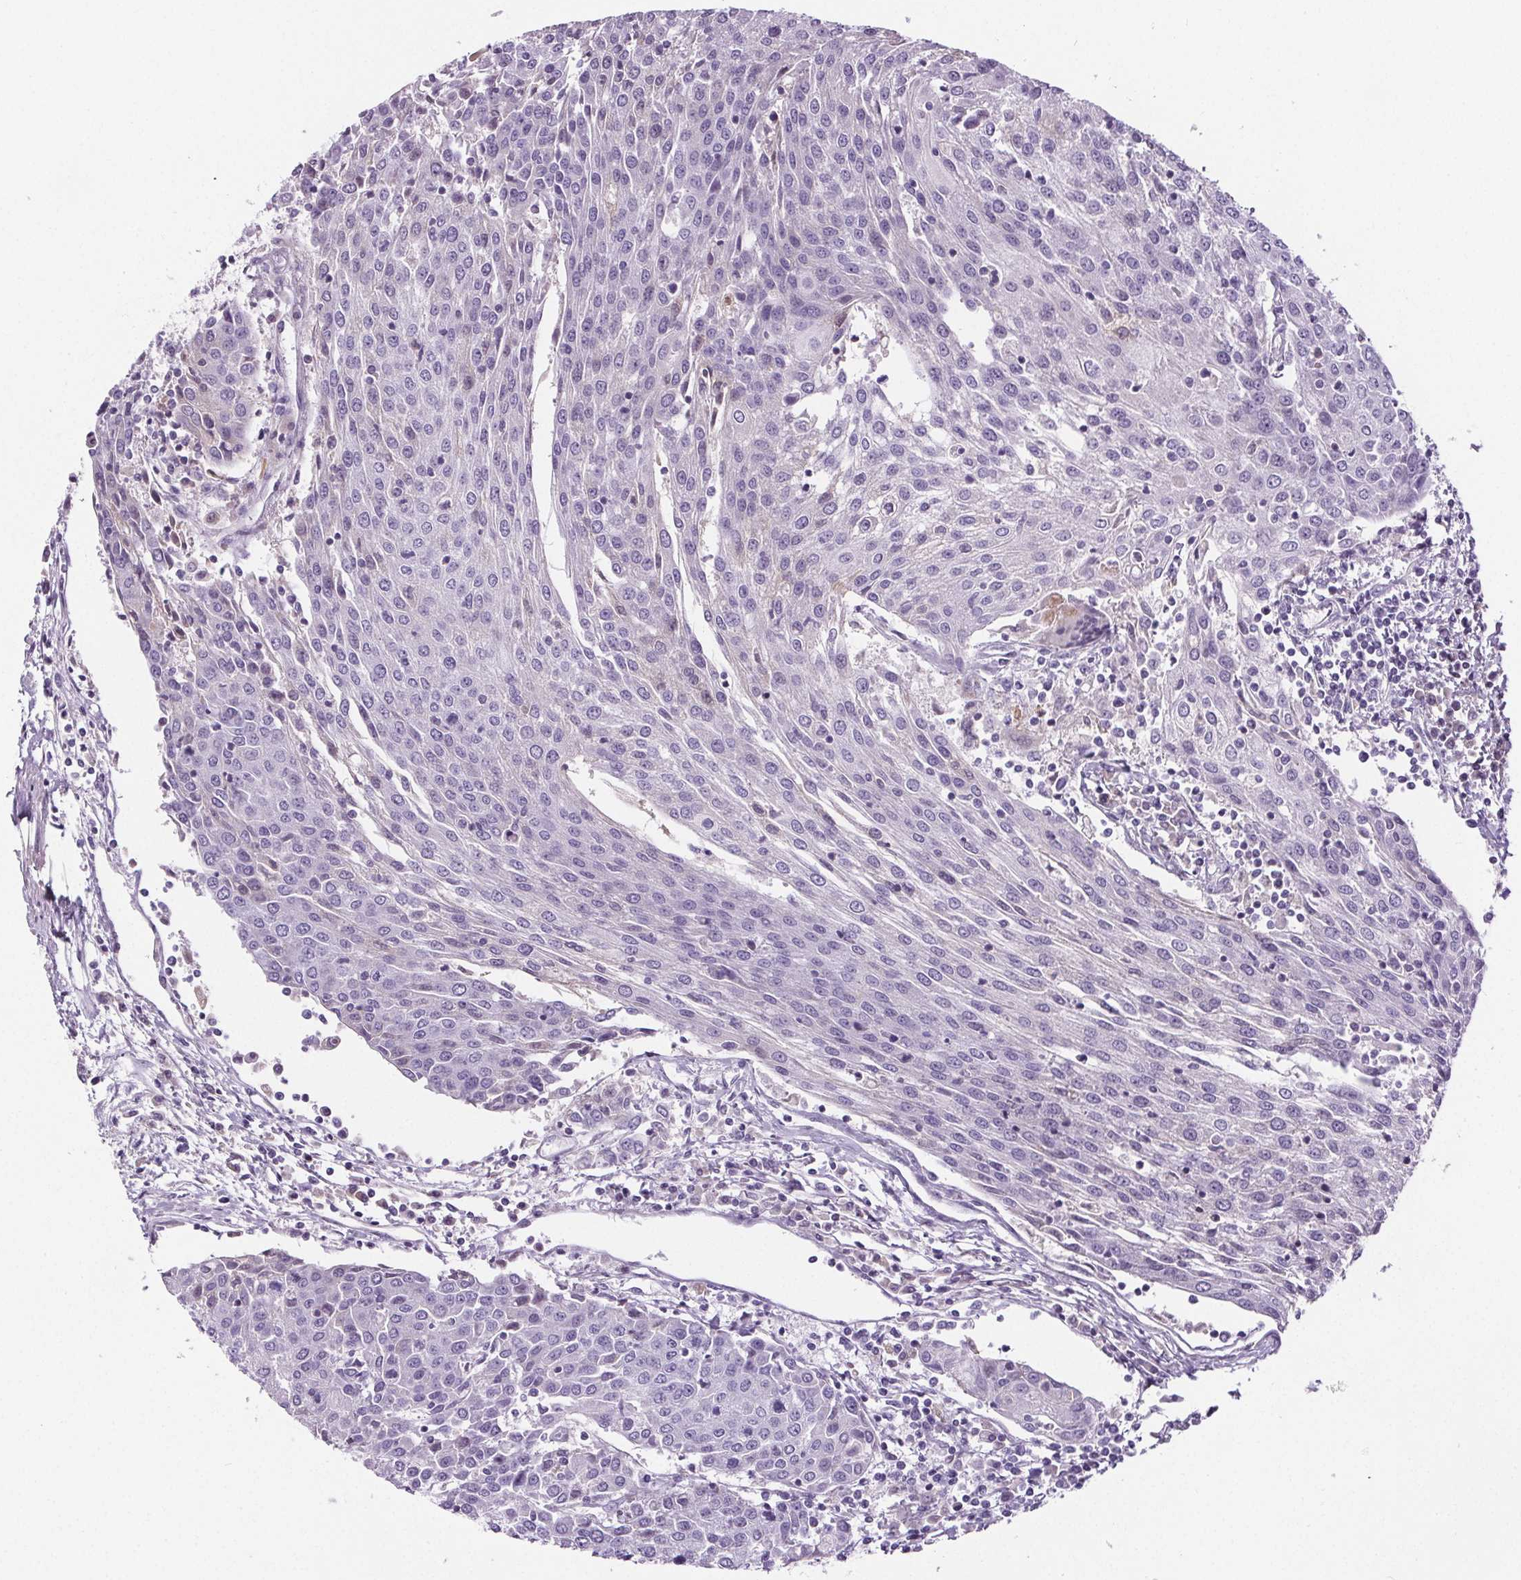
{"staining": {"intensity": "negative", "quantity": "none", "location": "none"}, "tissue": "urothelial cancer", "cell_type": "Tumor cells", "image_type": "cancer", "snomed": [{"axis": "morphology", "description": "Urothelial carcinoma, High grade"}, {"axis": "topography", "description": "Urinary bladder"}], "caption": "Immunohistochemistry (IHC) micrograph of neoplastic tissue: urothelial cancer stained with DAB displays no significant protein expression in tumor cells. The staining was performed using DAB to visualize the protein expression in brown, while the nuclei were stained in blue with hematoxylin (Magnification: 20x).", "gene": "CD5L", "patient": {"sex": "female", "age": 85}}